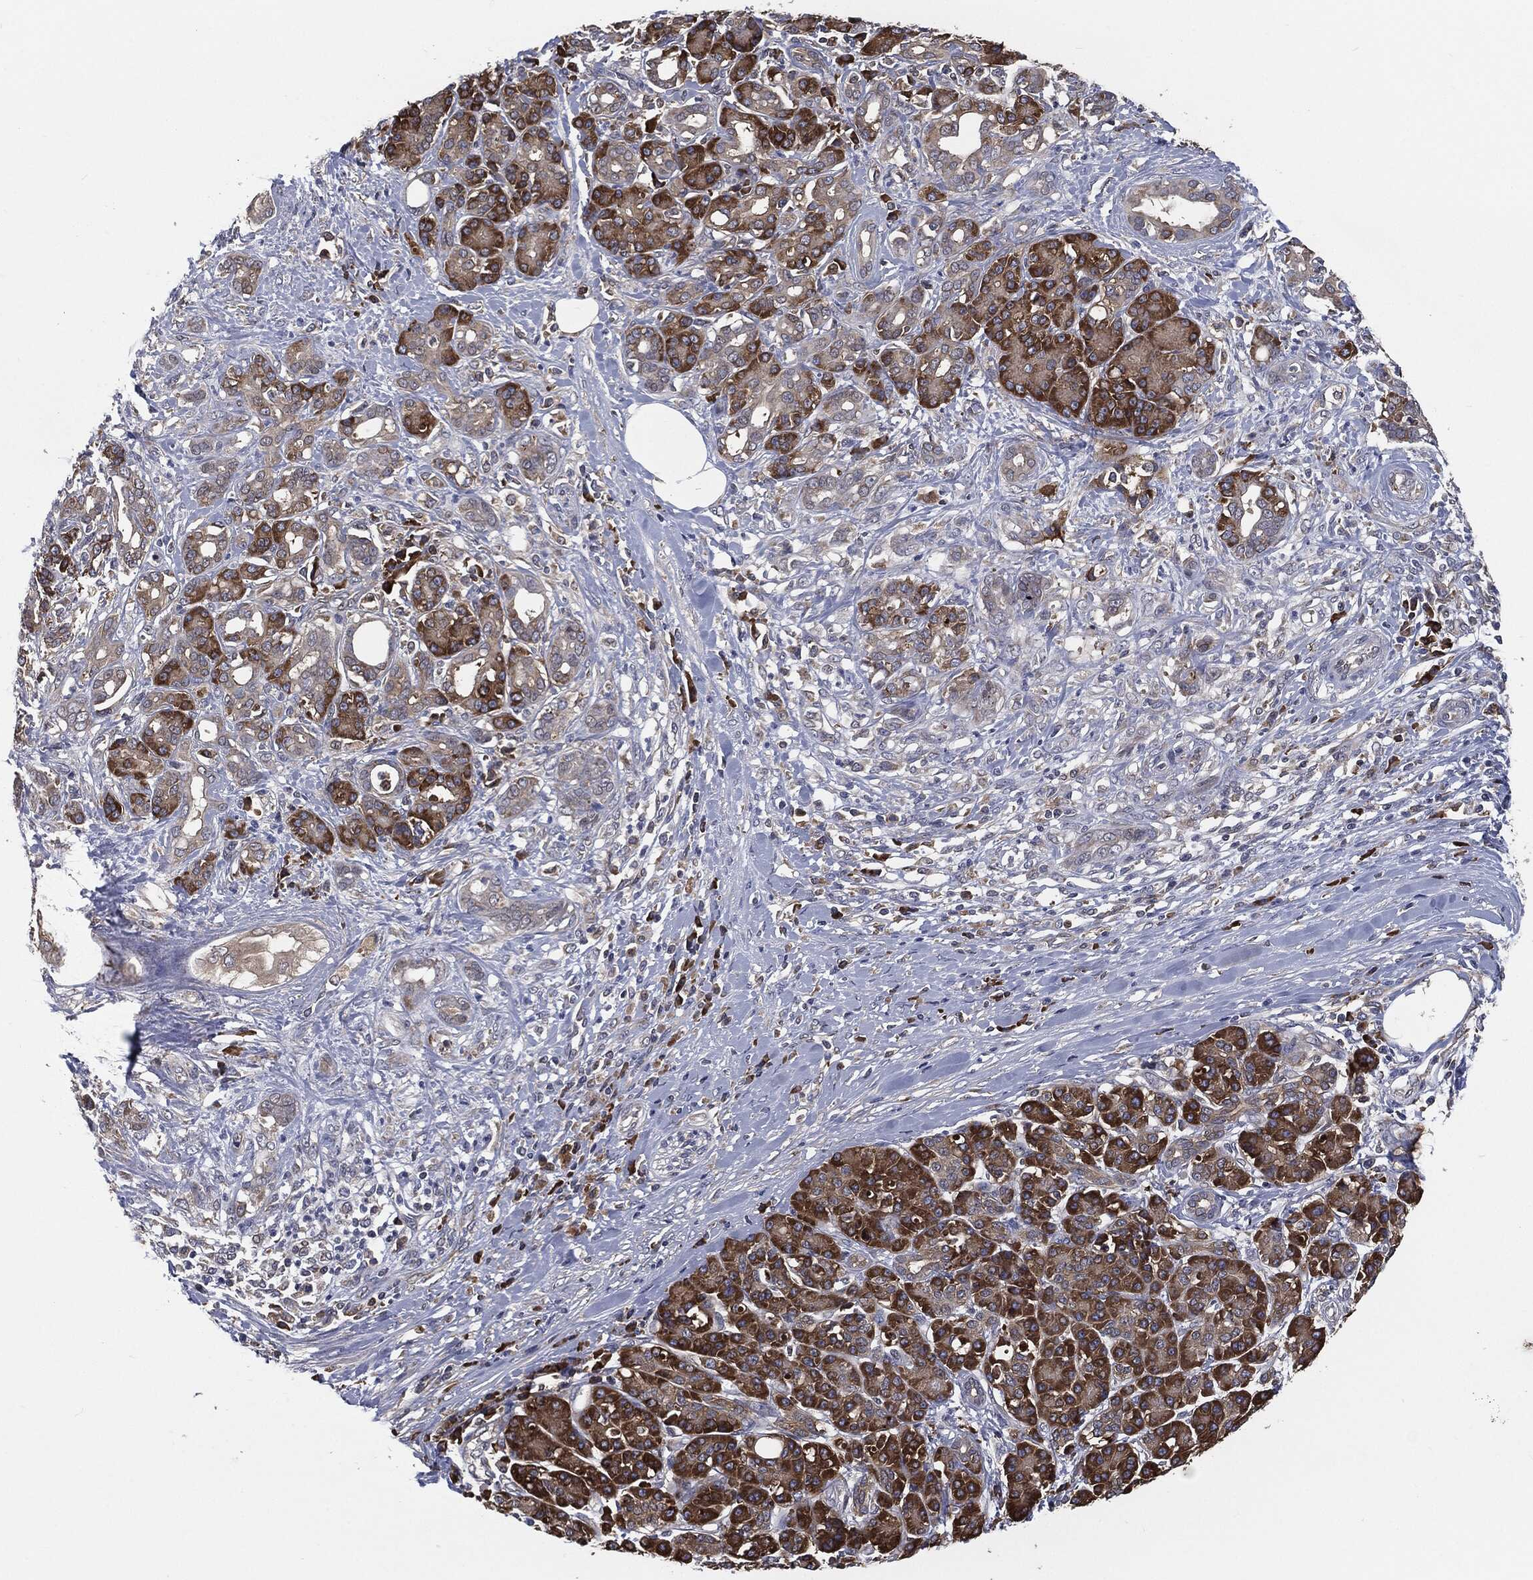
{"staining": {"intensity": "strong", "quantity": "<25%", "location": "cytoplasmic/membranous"}, "tissue": "pancreatic cancer", "cell_type": "Tumor cells", "image_type": "cancer", "snomed": [{"axis": "morphology", "description": "Adenocarcinoma, NOS"}, {"axis": "topography", "description": "Pancreas"}], "caption": "Pancreatic adenocarcinoma stained with a brown dye exhibits strong cytoplasmic/membranous positive staining in approximately <25% of tumor cells.", "gene": "PRDX4", "patient": {"sex": "female", "age": 56}}